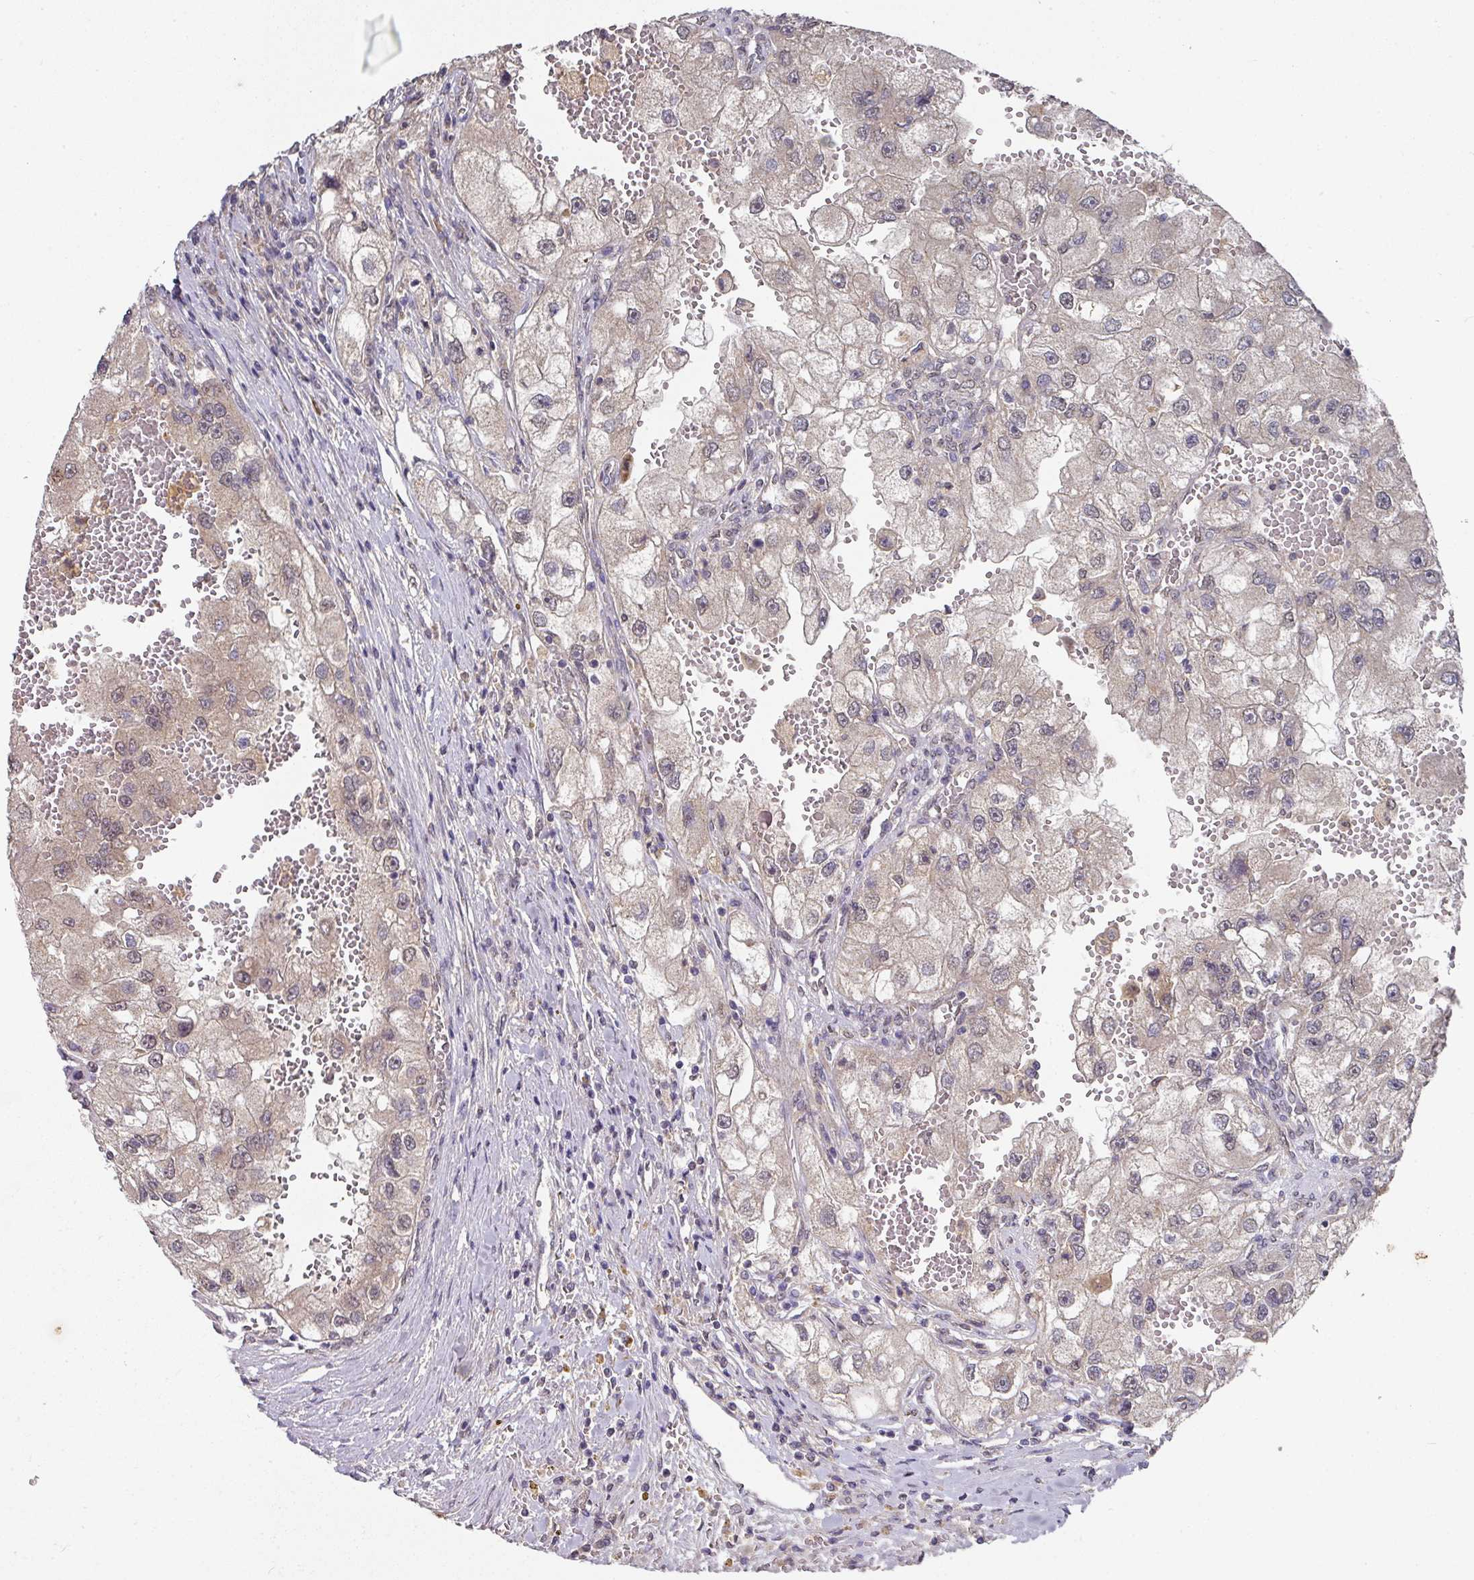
{"staining": {"intensity": "weak", "quantity": "<25%", "location": "nuclear"}, "tissue": "renal cancer", "cell_type": "Tumor cells", "image_type": "cancer", "snomed": [{"axis": "morphology", "description": "Adenocarcinoma, NOS"}, {"axis": "topography", "description": "Kidney"}], "caption": "Protein analysis of renal adenocarcinoma exhibits no significant staining in tumor cells.", "gene": "EXTL3", "patient": {"sex": "male", "age": 63}}